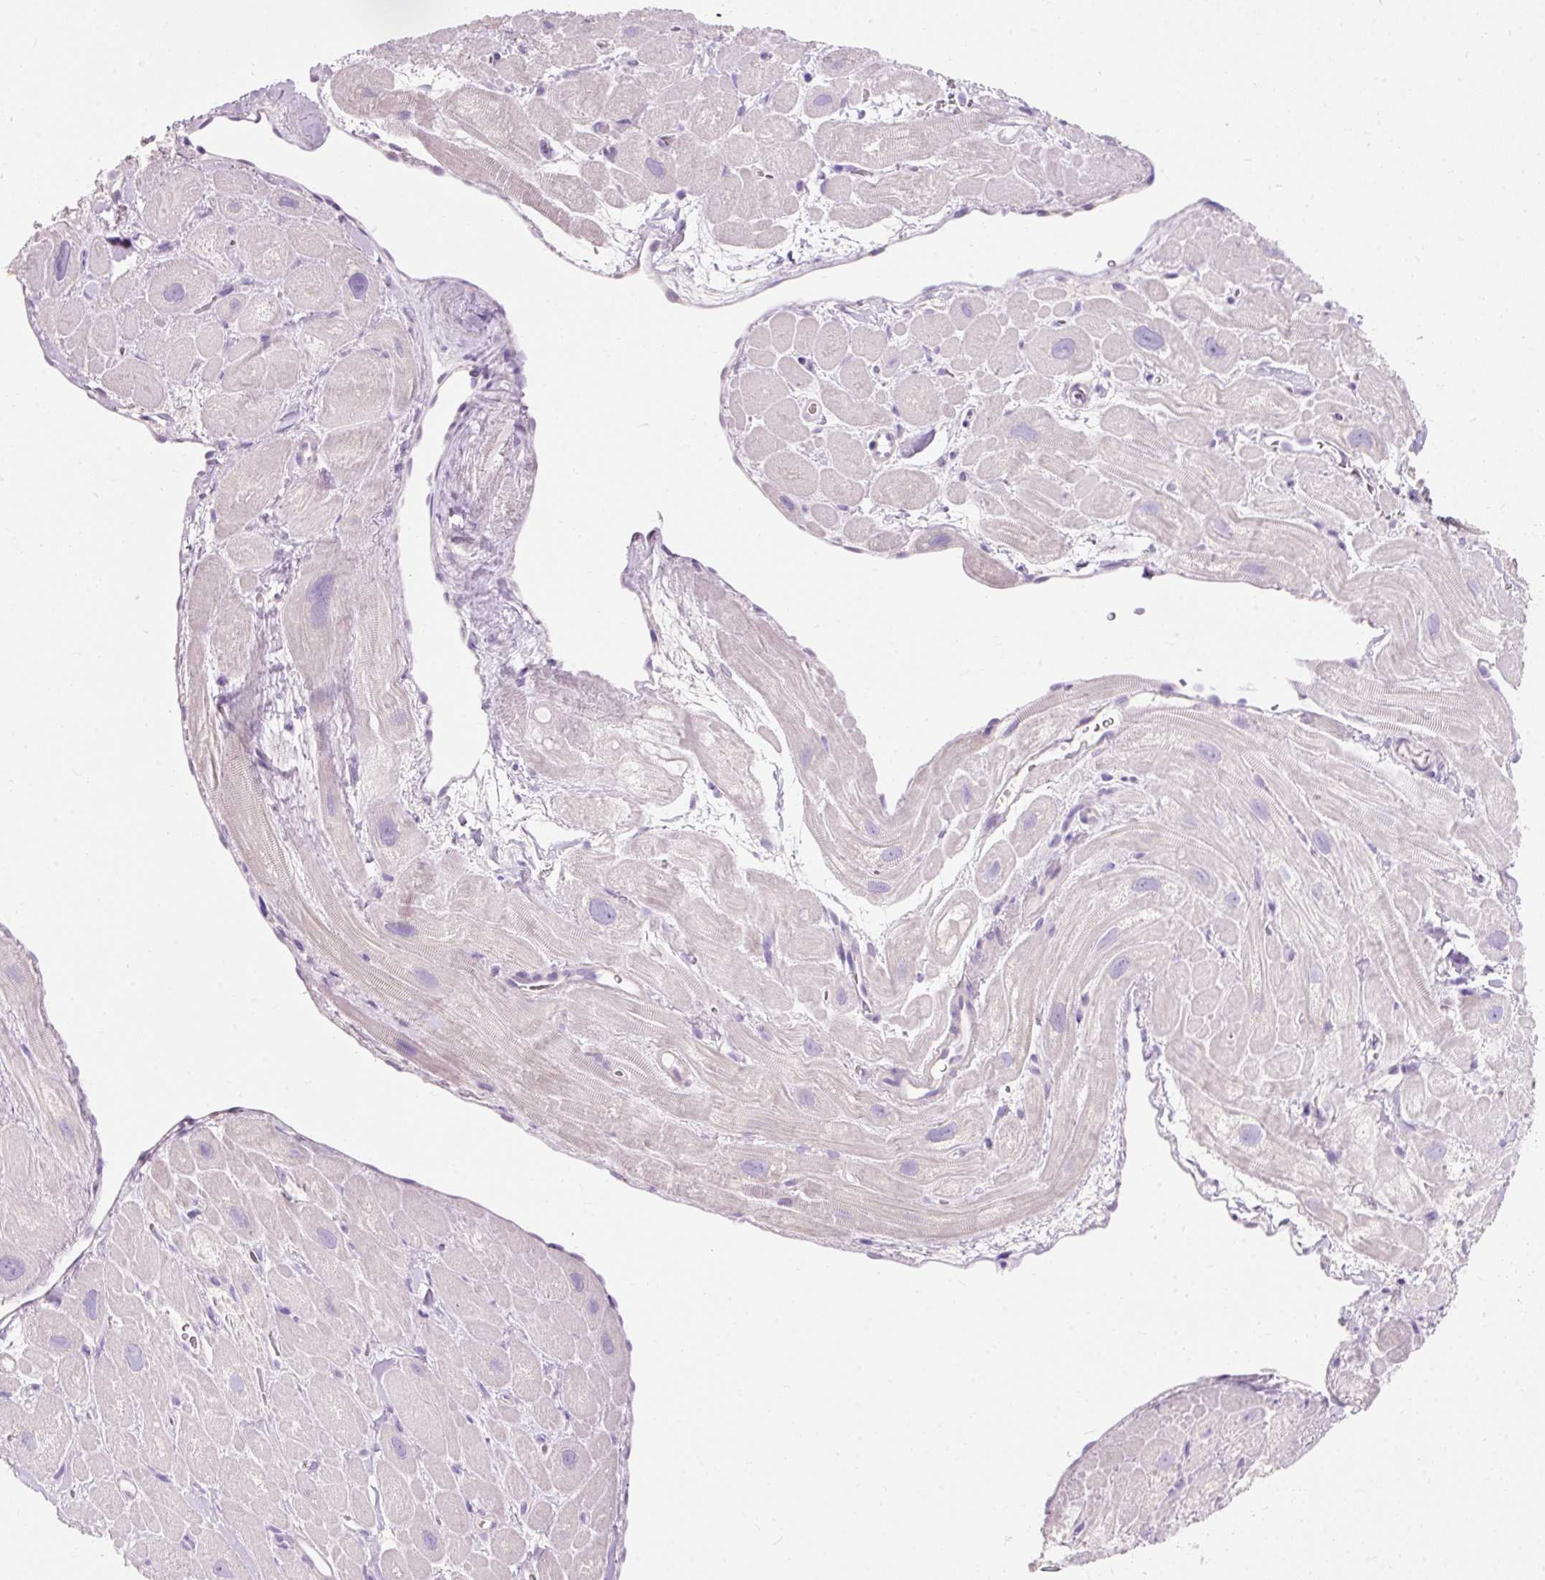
{"staining": {"intensity": "negative", "quantity": "none", "location": "none"}, "tissue": "heart muscle", "cell_type": "Cardiomyocytes", "image_type": "normal", "snomed": [{"axis": "morphology", "description": "Normal tissue, NOS"}, {"axis": "topography", "description": "Heart"}], "caption": "High power microscopy photomicrograph of an immunohistochemistry micrograph of normal heart muscle, revealing no significant expression in cardiomyocytes.", "gene": "TMEM213", "patient": {"sex": "male", "age": 49}}